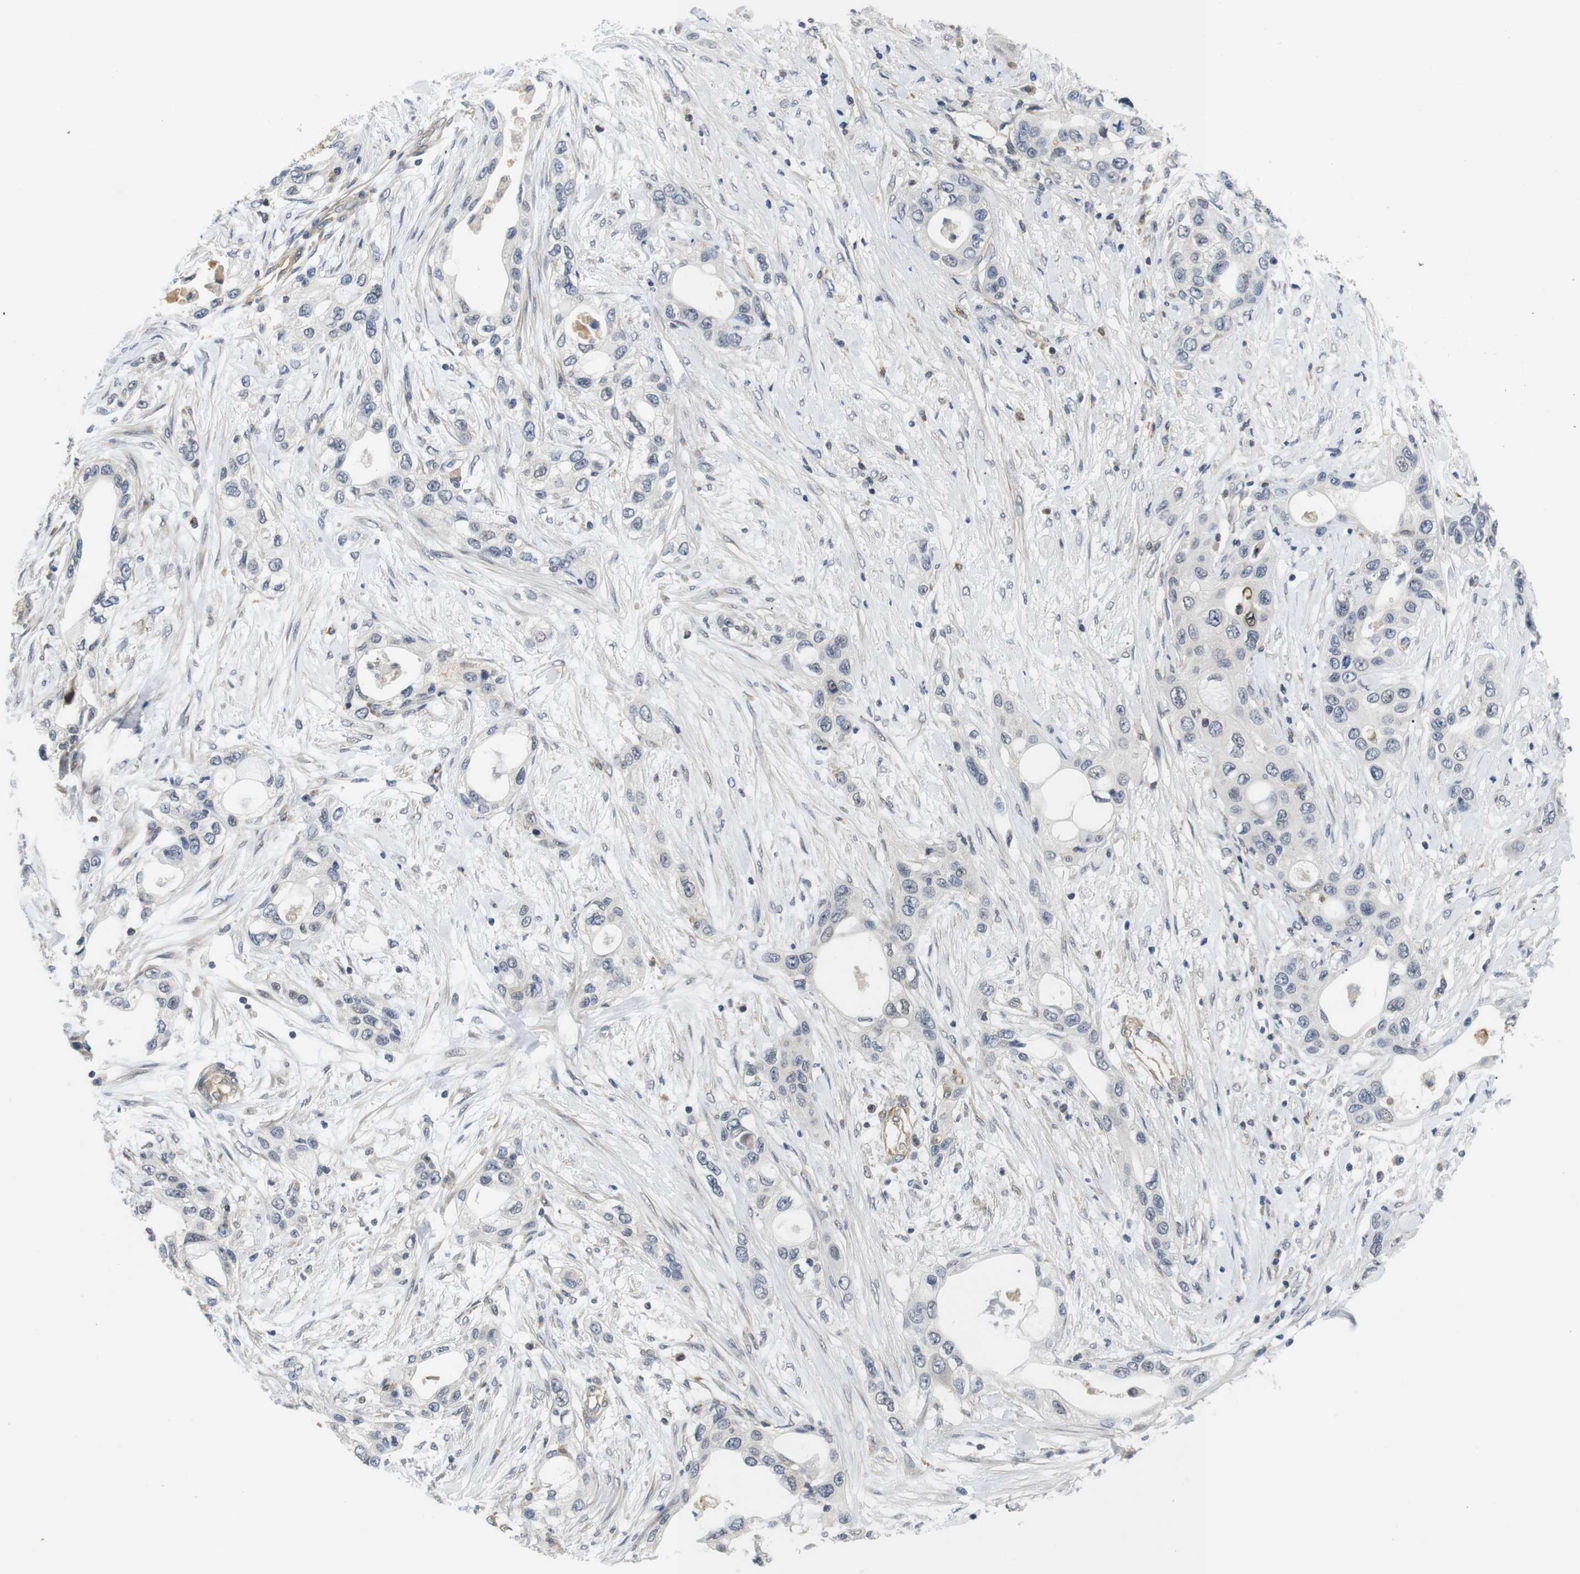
{"staining": {"intensity": "negative", "quantity": "none", "location": "none"}, "tissue": "pancreatic cancer", "cell_type": "Tumor cells", "image_type": "cancer", "snomed": [{"axis": "morphology", "description": "Adenocarcinoma, NOS"}, {"axis": "topography", "description": "Pancreas"}], "caption": "A micrograph of pancreatic cancer stained for a protein exhibits no brown staining in tumor cells. (DAB immunohistochemistry visualized using brightfield microscopy, high magnification).", "gene": "FNTA", "patient": {"sex": "female", "age": 70}}